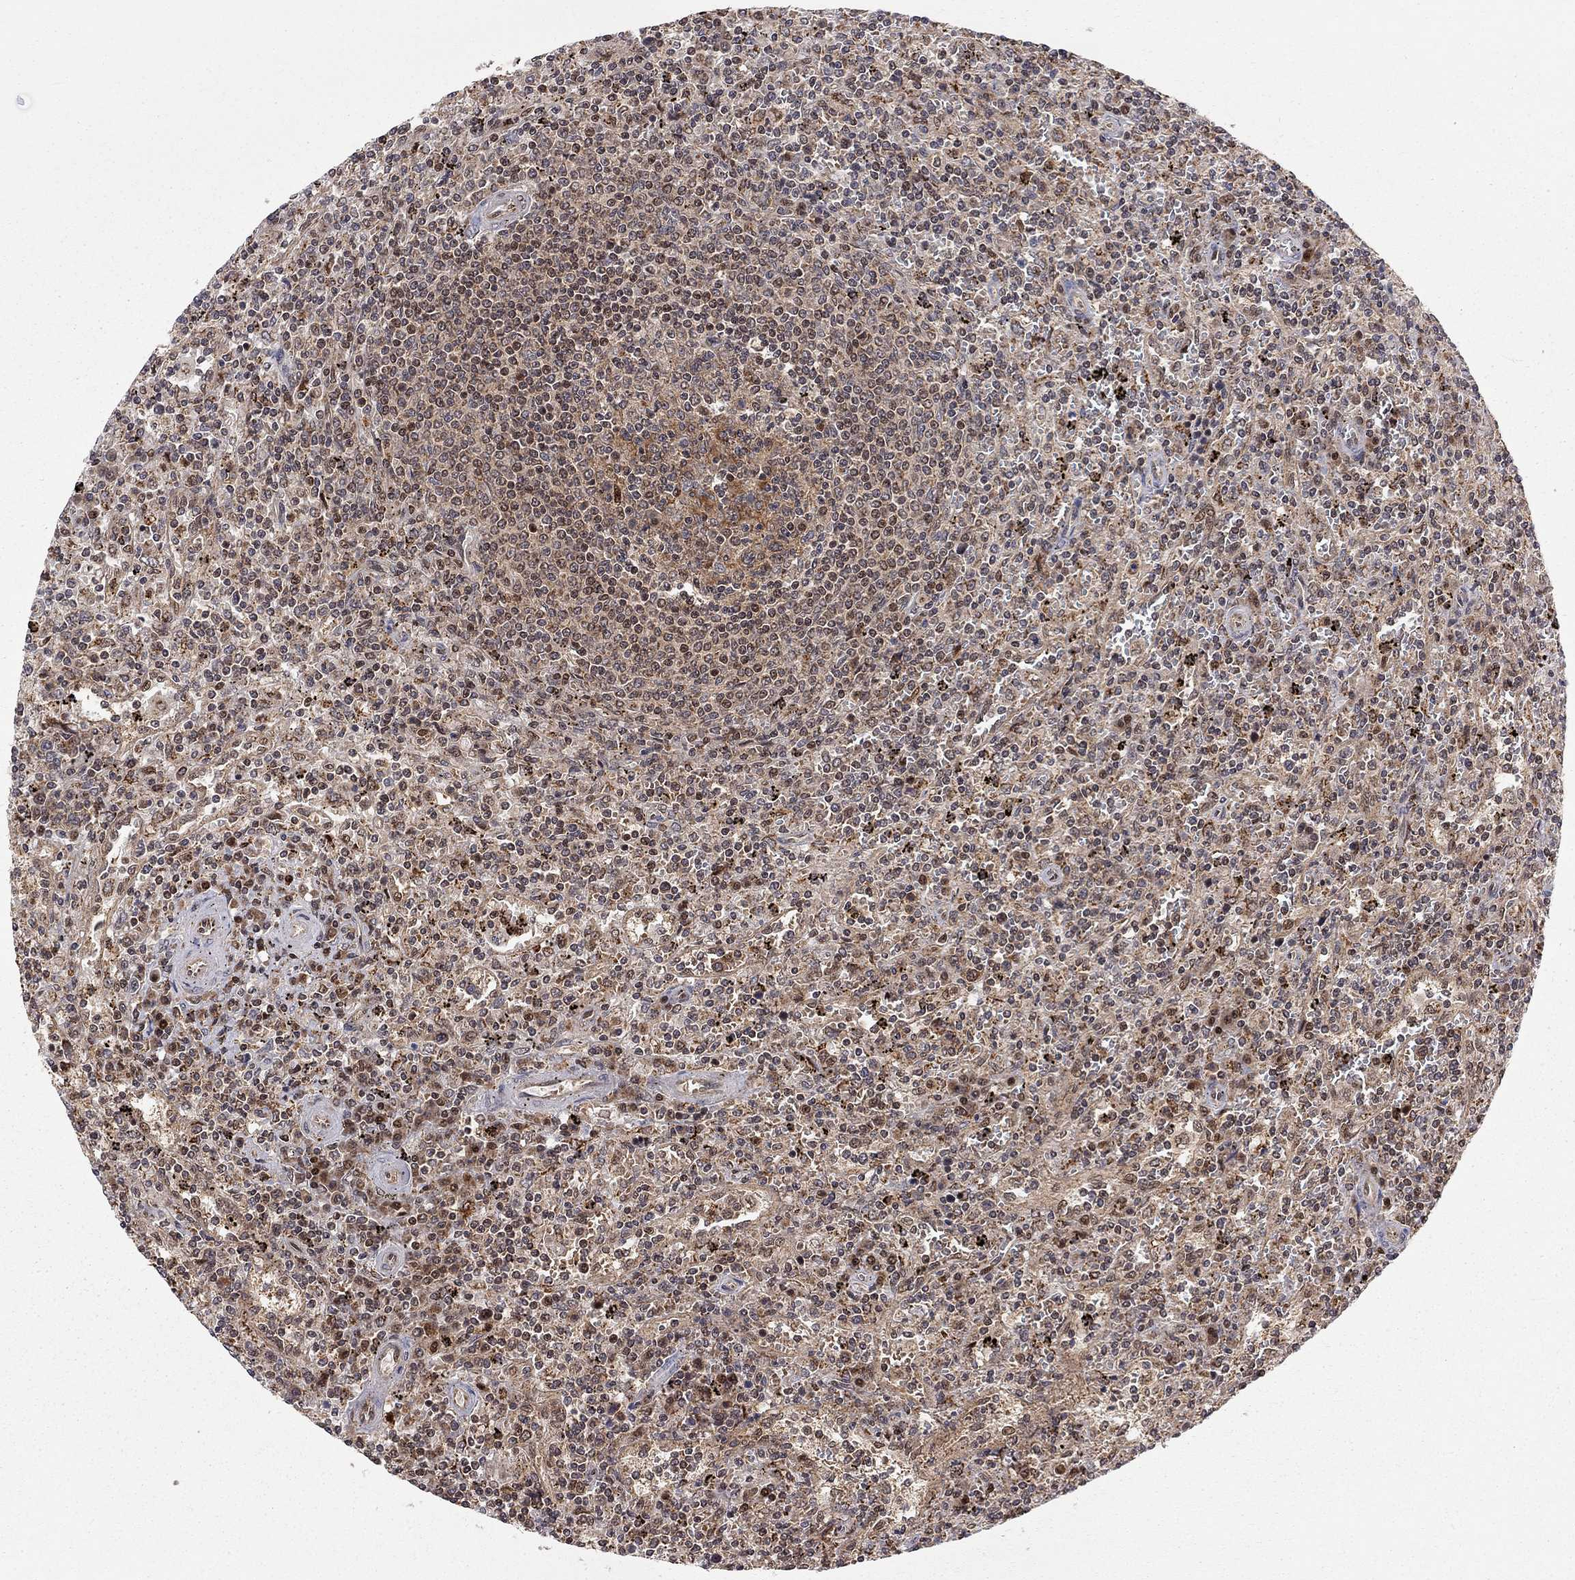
{"staining": {"intensity": "strong", "quantity": "25%-75%", "location": "cytoplasmic/membranous,nuclear"}, "tissue": "lymphoma", "cell_type": "Tumor cells", "image_type": "cancer", "snomed": [{"axis": "morphology", "description": "Malignant lymphoma, non-Hodgkin's type, Low grade"}, {"axis": "topography", "description": "Spleen"}], "caption": "Protein expression analysis of human lymphoma reveals strong cytoplasmic/membranous and nuclear expression in approximately 25%-75% of tumor cells.", "gene": "ELOB", "patient": {"sex": "male", "age": 62}}